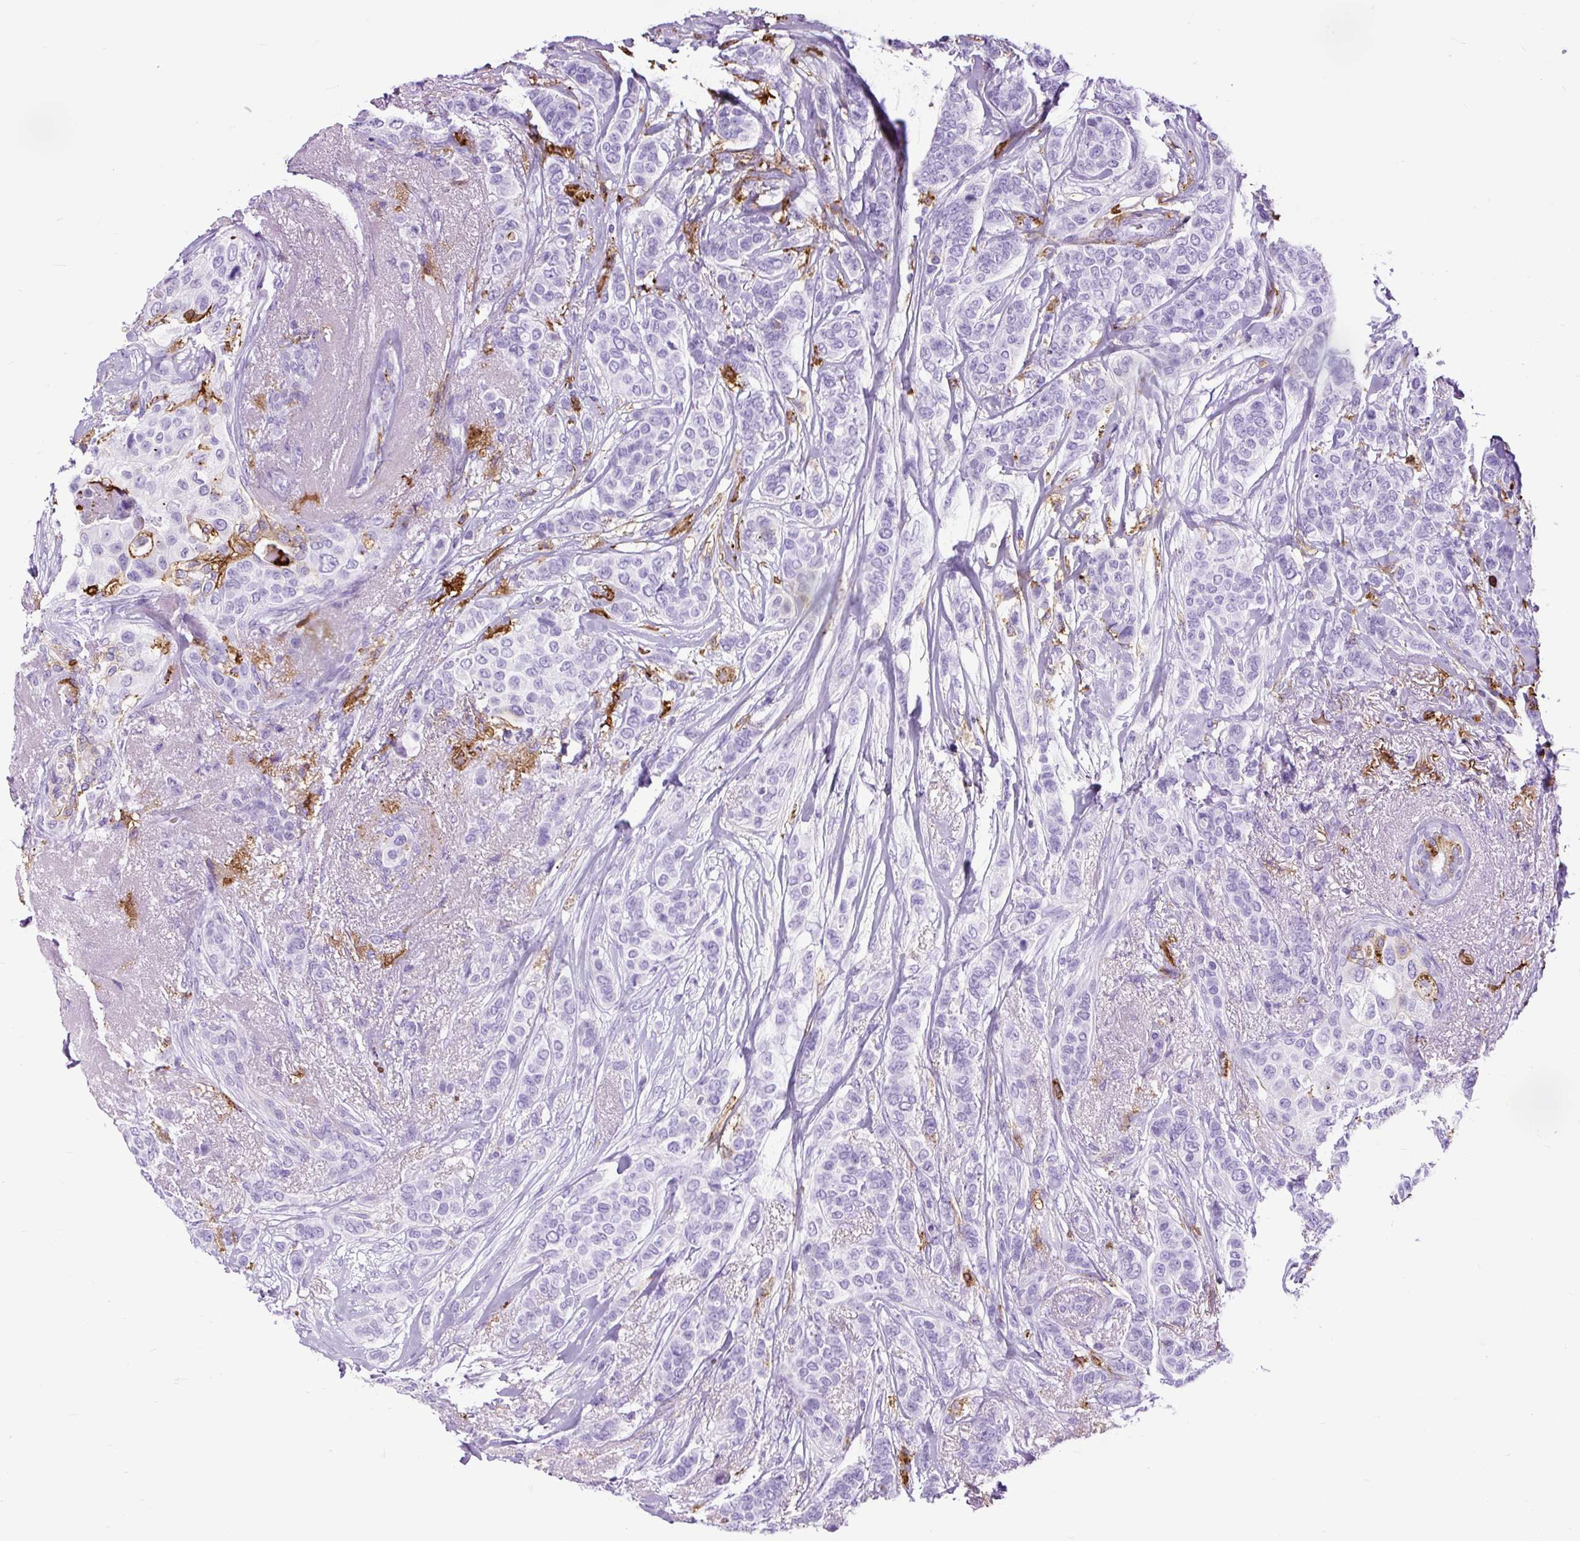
{"staining": {"intensity": "negative", "quantity": "none", "location": "none"}, "tissue": "breast cancer", "cell_type": "Tumor cells", "image_type": "cancer", "snomed": [{"axis": "morphology", "description": "Lobular carcinoma"}, {"axis": "topography", "description": "Breast"}], "caption": "Photomicrograph shows no significant protein staining in tumor cells of breast lobular carcinoma. (Brightfield microscopy of DAB (3,3'-diaminobenzidine) immunohistochemistry (IHC) at high magnification).", "gene": "HLA-DRA", "patient": {"sex": "female", "age": 51}}